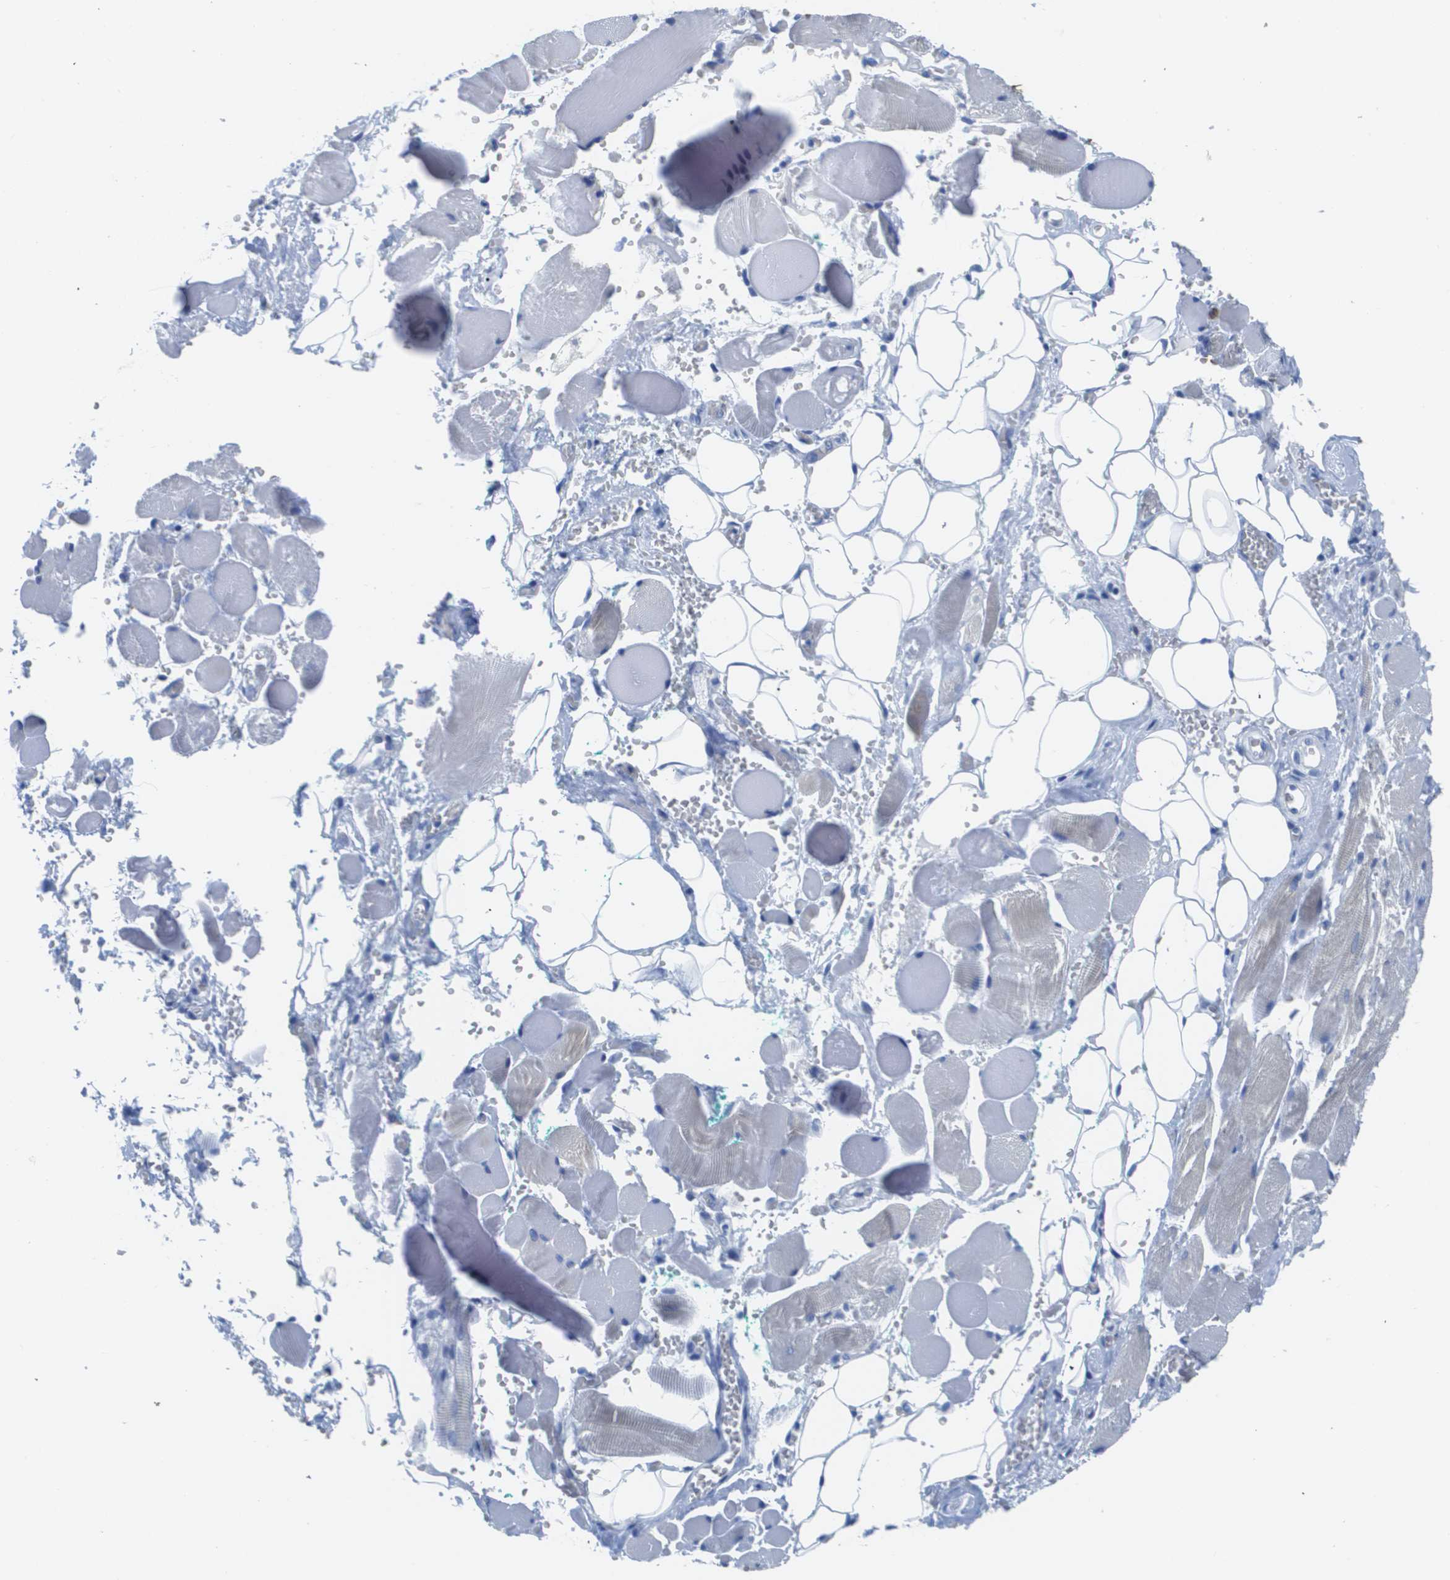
{"staining": {"intensity": "negative", "quantity": "none", "location": "none"}, "tissue": "adipose tissue", "cell_type": "Adipocytes", "image_type": "normal", "snomed": [{"axis": "morphology", "description": "Squamous cell carcinoma, NOS"}, {"axis": "topography", "description": "Oral tissue"}, {"axis": "topography", "description": "Head-Neck"}], "caption": "IHC of benign adipose tissue exhibits no positivity in adipocytes. (Stains: DAB (3,3'-diaminobenzidine) IHC with hematoxylin counter stain, Microscopy: brightfield microscopy at high magnification).", "gene": "MS4A1", "patient": {"sex": "female", "age": 50}}